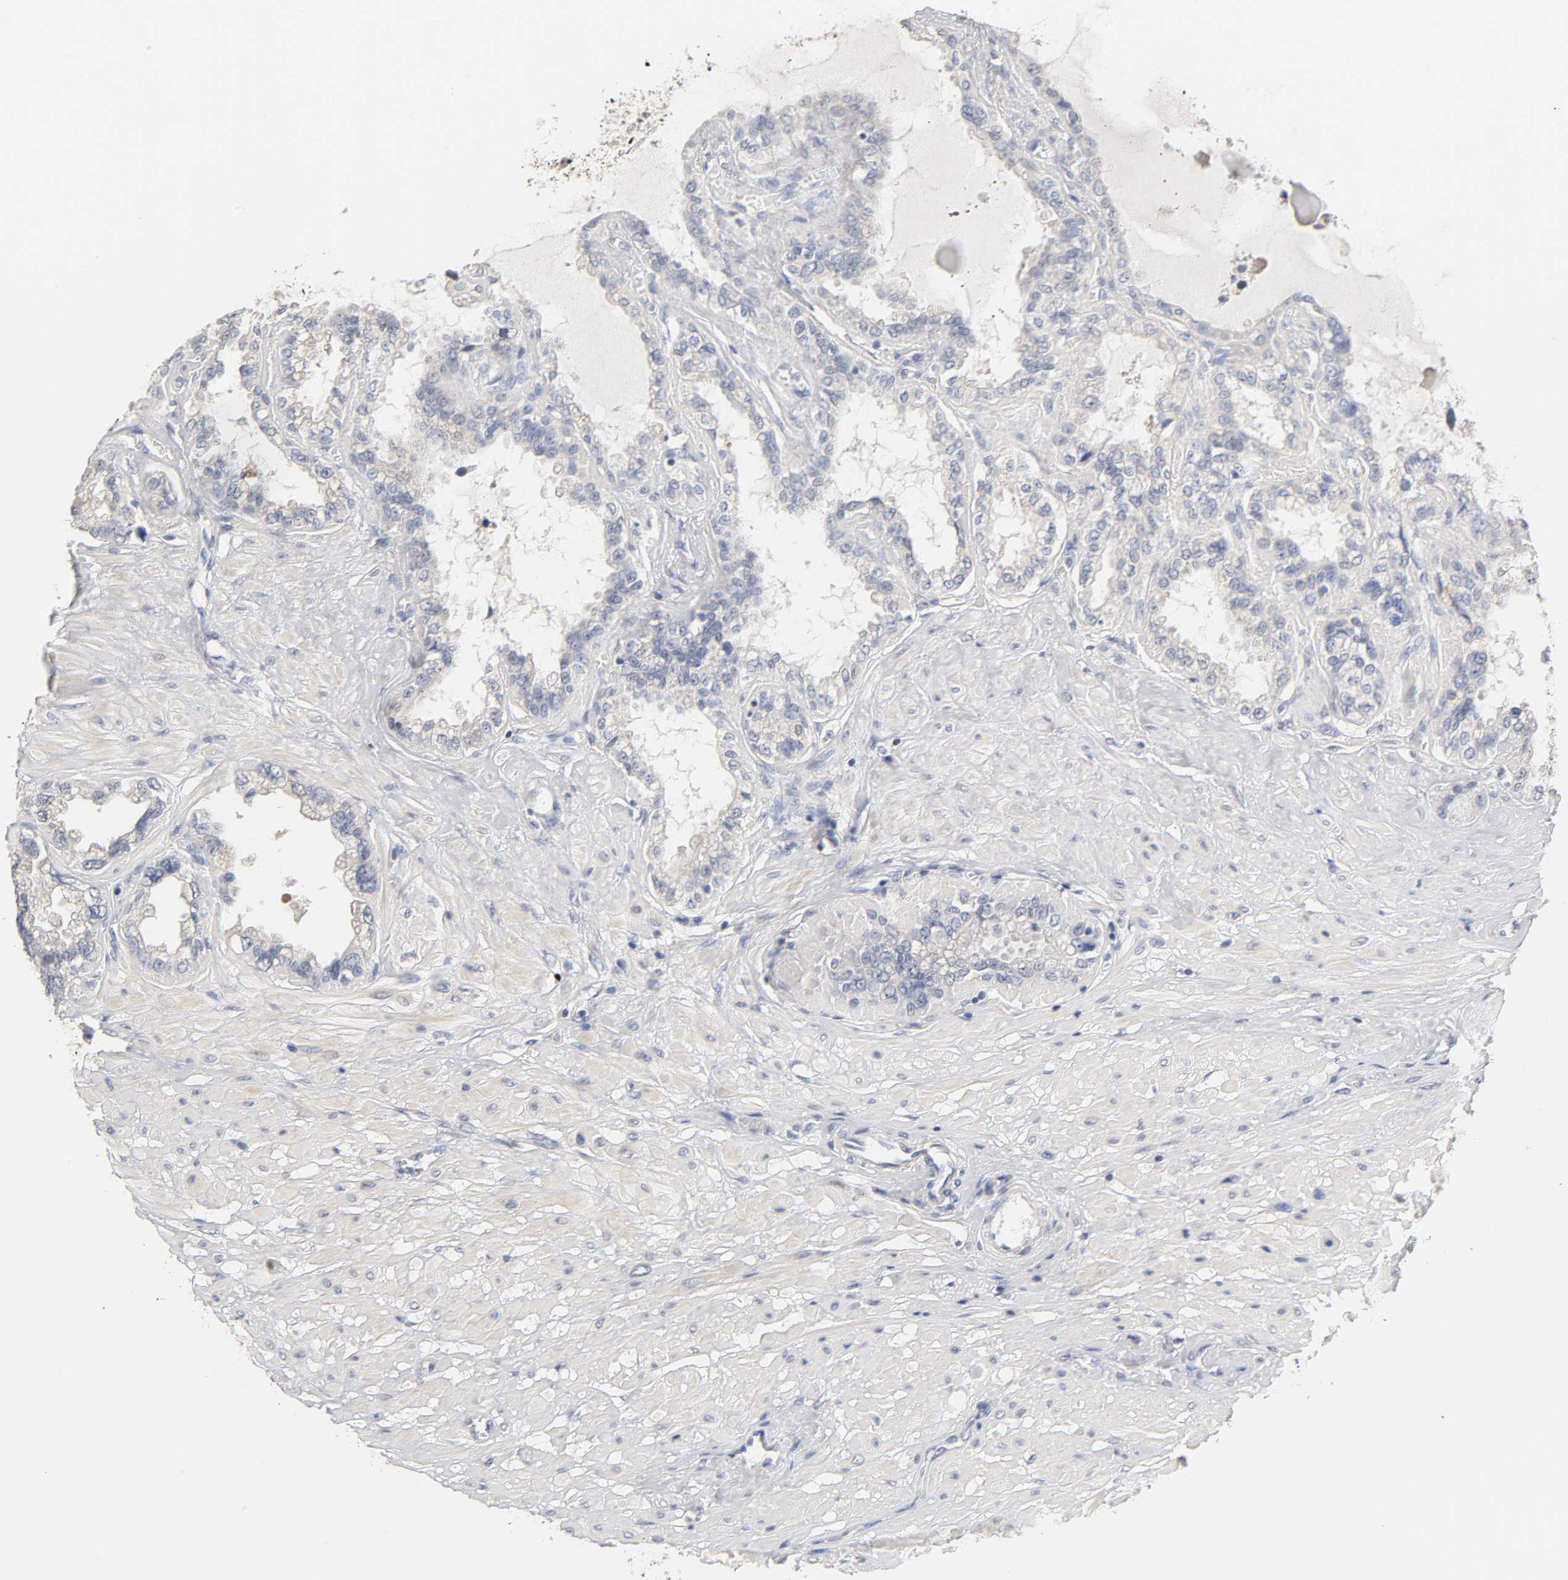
{"staining": {"intensity": "negative", "quantity": "none", "location": "none"}, "tissue": "seminal vesicle", "cell_type": "Glandular cells", "image_type": "normal", "snomed": [{"axis": "morphology", "description": "Normal tissue, NOS"}, {"axis": "morphology", "description": "Inflammation, NOS"}, {"axis": "topography", "description": "Urinary bladder"}, {"axis": "topography", "description": "Prostate"}, {"axis": "topography", "description": "Seminal veicle"}], "caption": "An immunohistochemistry (IHC) histopathology image of benign seminal vesicle is shown. There is no staining in glandular cells of seminal vesicle. (Brightfield microscopy of DAB (3,3'-diaminobenzidine) immunohistochemistry at high magnification).", "gene": "OVOL1", "patient": {"sex": "male", "age": 82}}